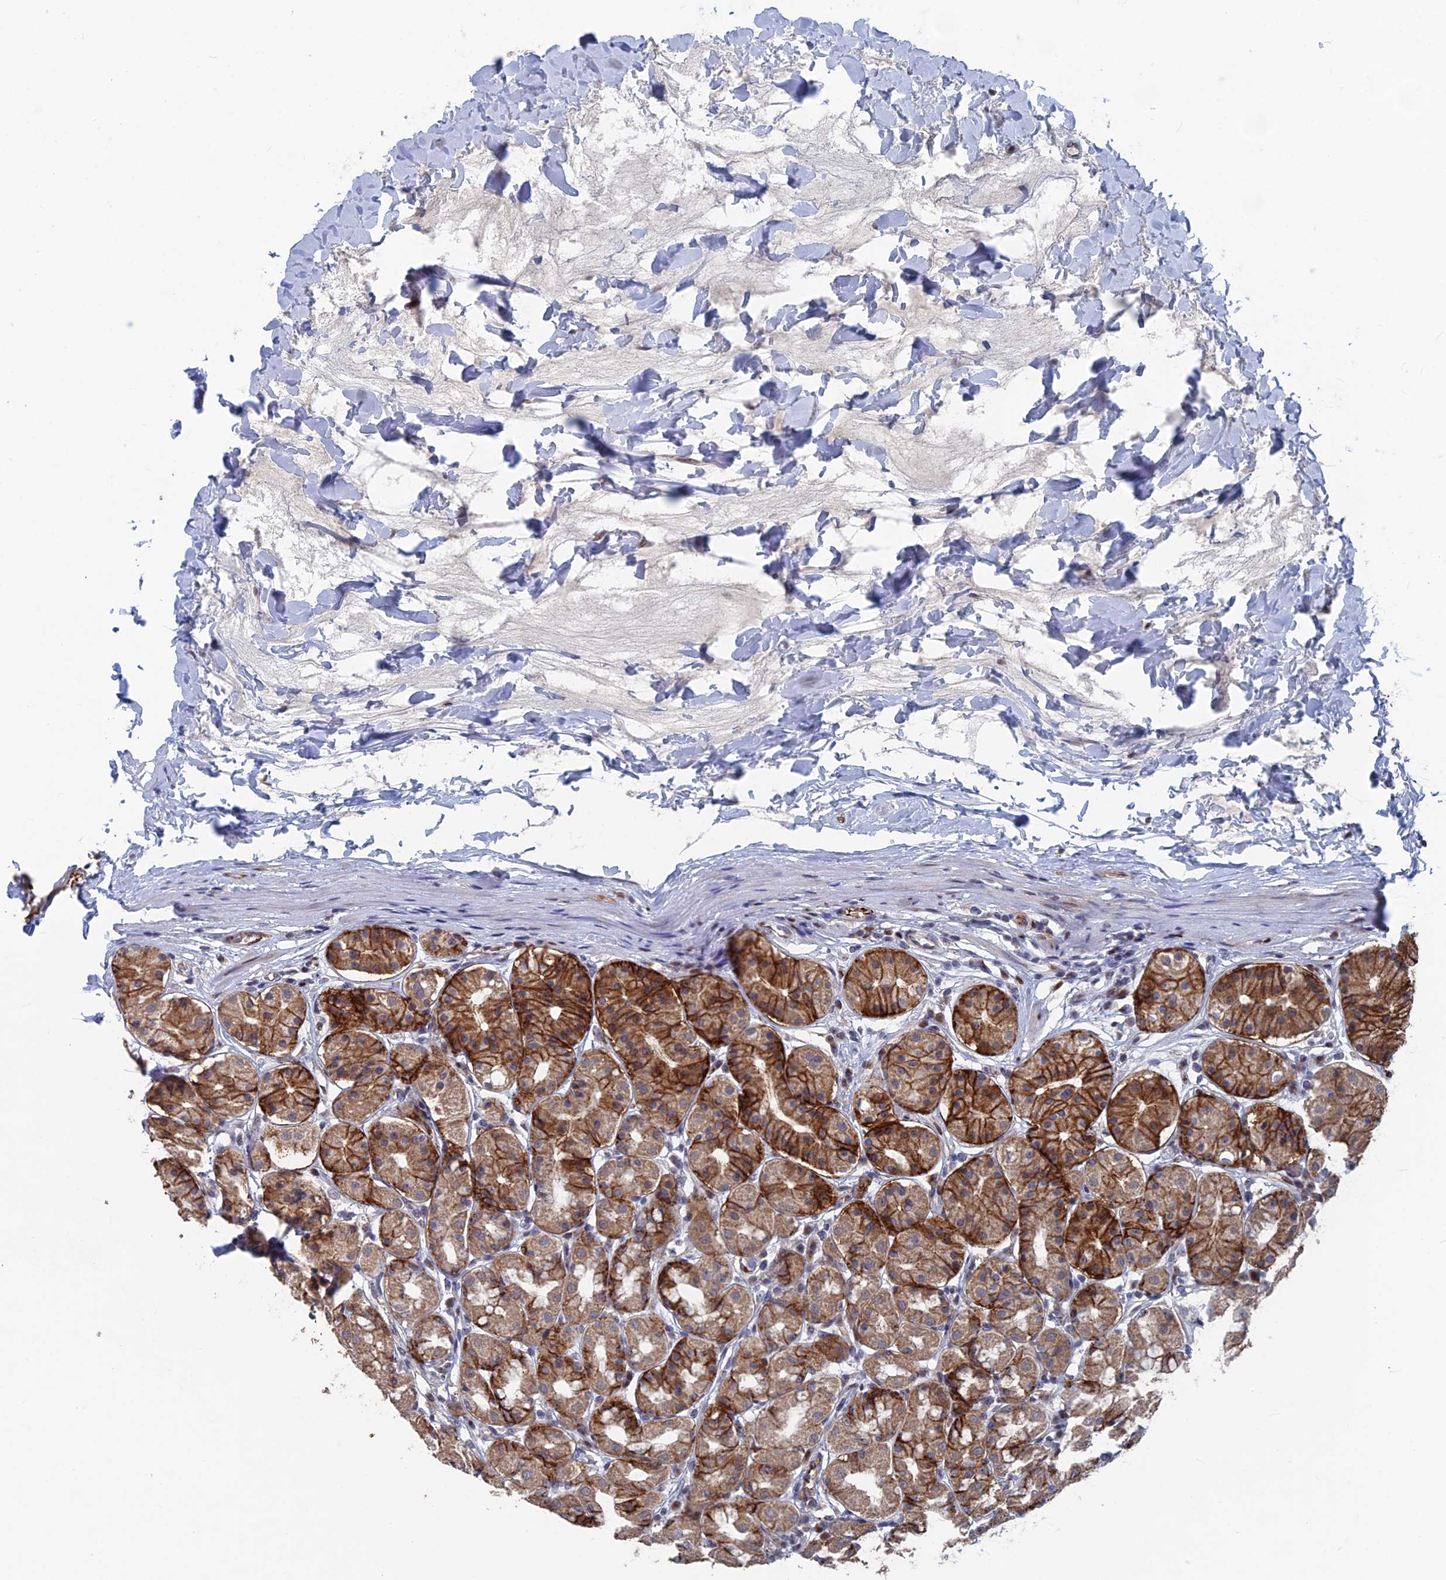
{"staining": {"intensity": "strong", "quantity": "25%-75%", "location": "cytoplasmic/membranous"}, "tissue": "stomach", "cell_type": "Glandular cells", "image_type": "normal", "snomed": [{"axis": "morphology", "description": "Normal tissue, NOS"}, {"axis": "topography", "description": "Stomach"}, {"axis": "topography", "description": "Stomach, lower"}], "caption": "Unremarkable stomach was stained to show a protein in brown. There is high levels of strong cytoplasmic/membranous staining in about 25%-75% of glandular cells. The staining was performed using DAB, with brown indicating positive protein expression. Nuclei are stained blue with hematoxylin.", "gene": "SH3D21", "patient": {"sex": "female", "age": 56}}